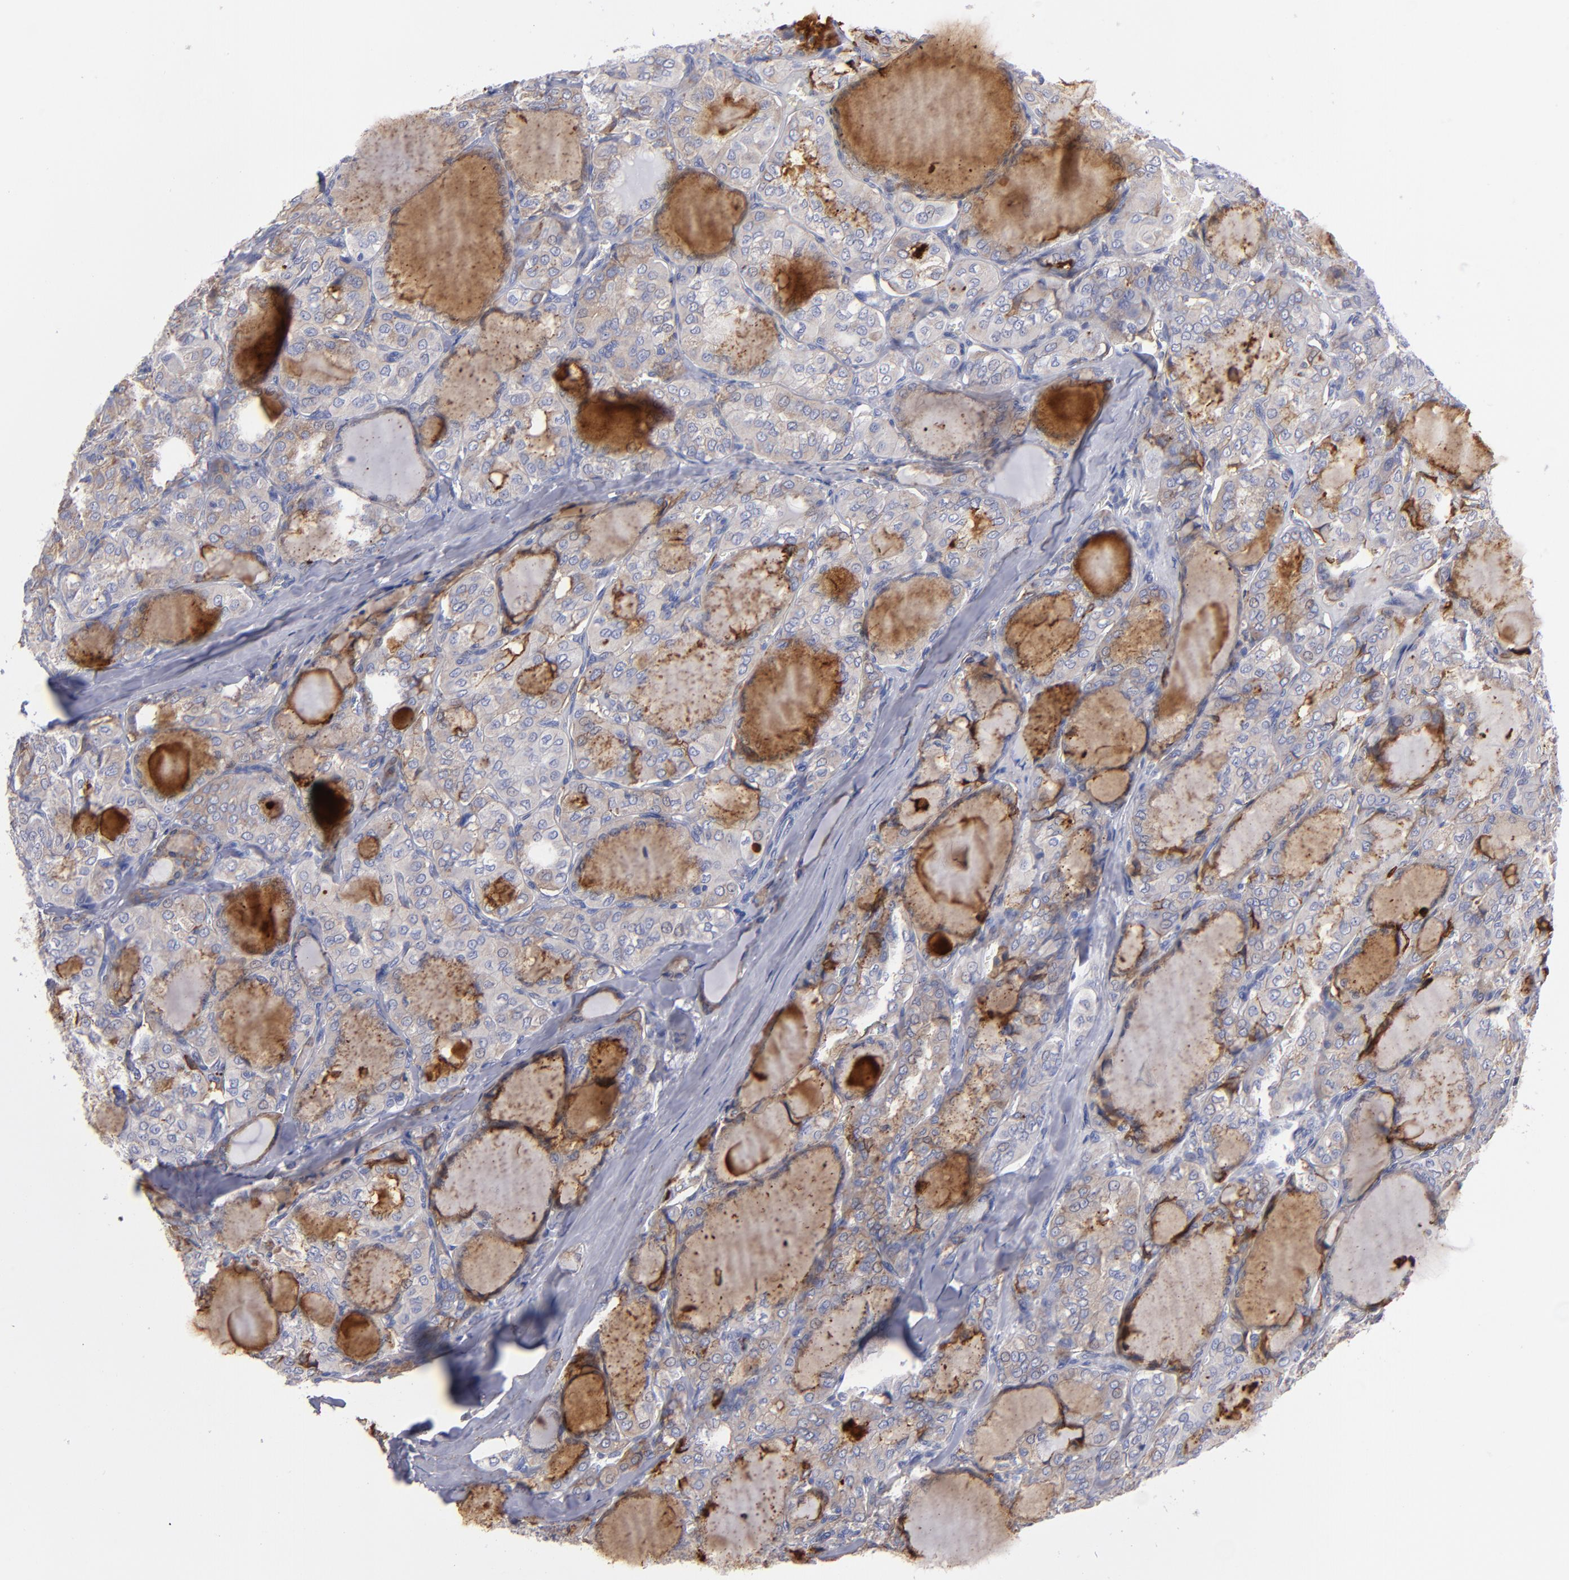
{"staining": {"intensity": "weak", "quantity": "25%-75%", "location": "cytoplasmic/membranous"}, "tissue": "thyroid cancer", "cell_type": "Tumor cells", "image_type": "cancer", "snomed": [{"axis": "morphology", "description": "Papillary adenocarcinoma, NOS"}, {"axis": "topography", "description": "Thyroid gland"}], "caption": "Protein expression analysis of human papillary adenocarcinoma (thyroid) reveals weak cytoplasmic/membranous expression in about 25%-75% of tumor cells.", "gene": "MFGE8", "patient": {"sex": "male", "age": 20}}